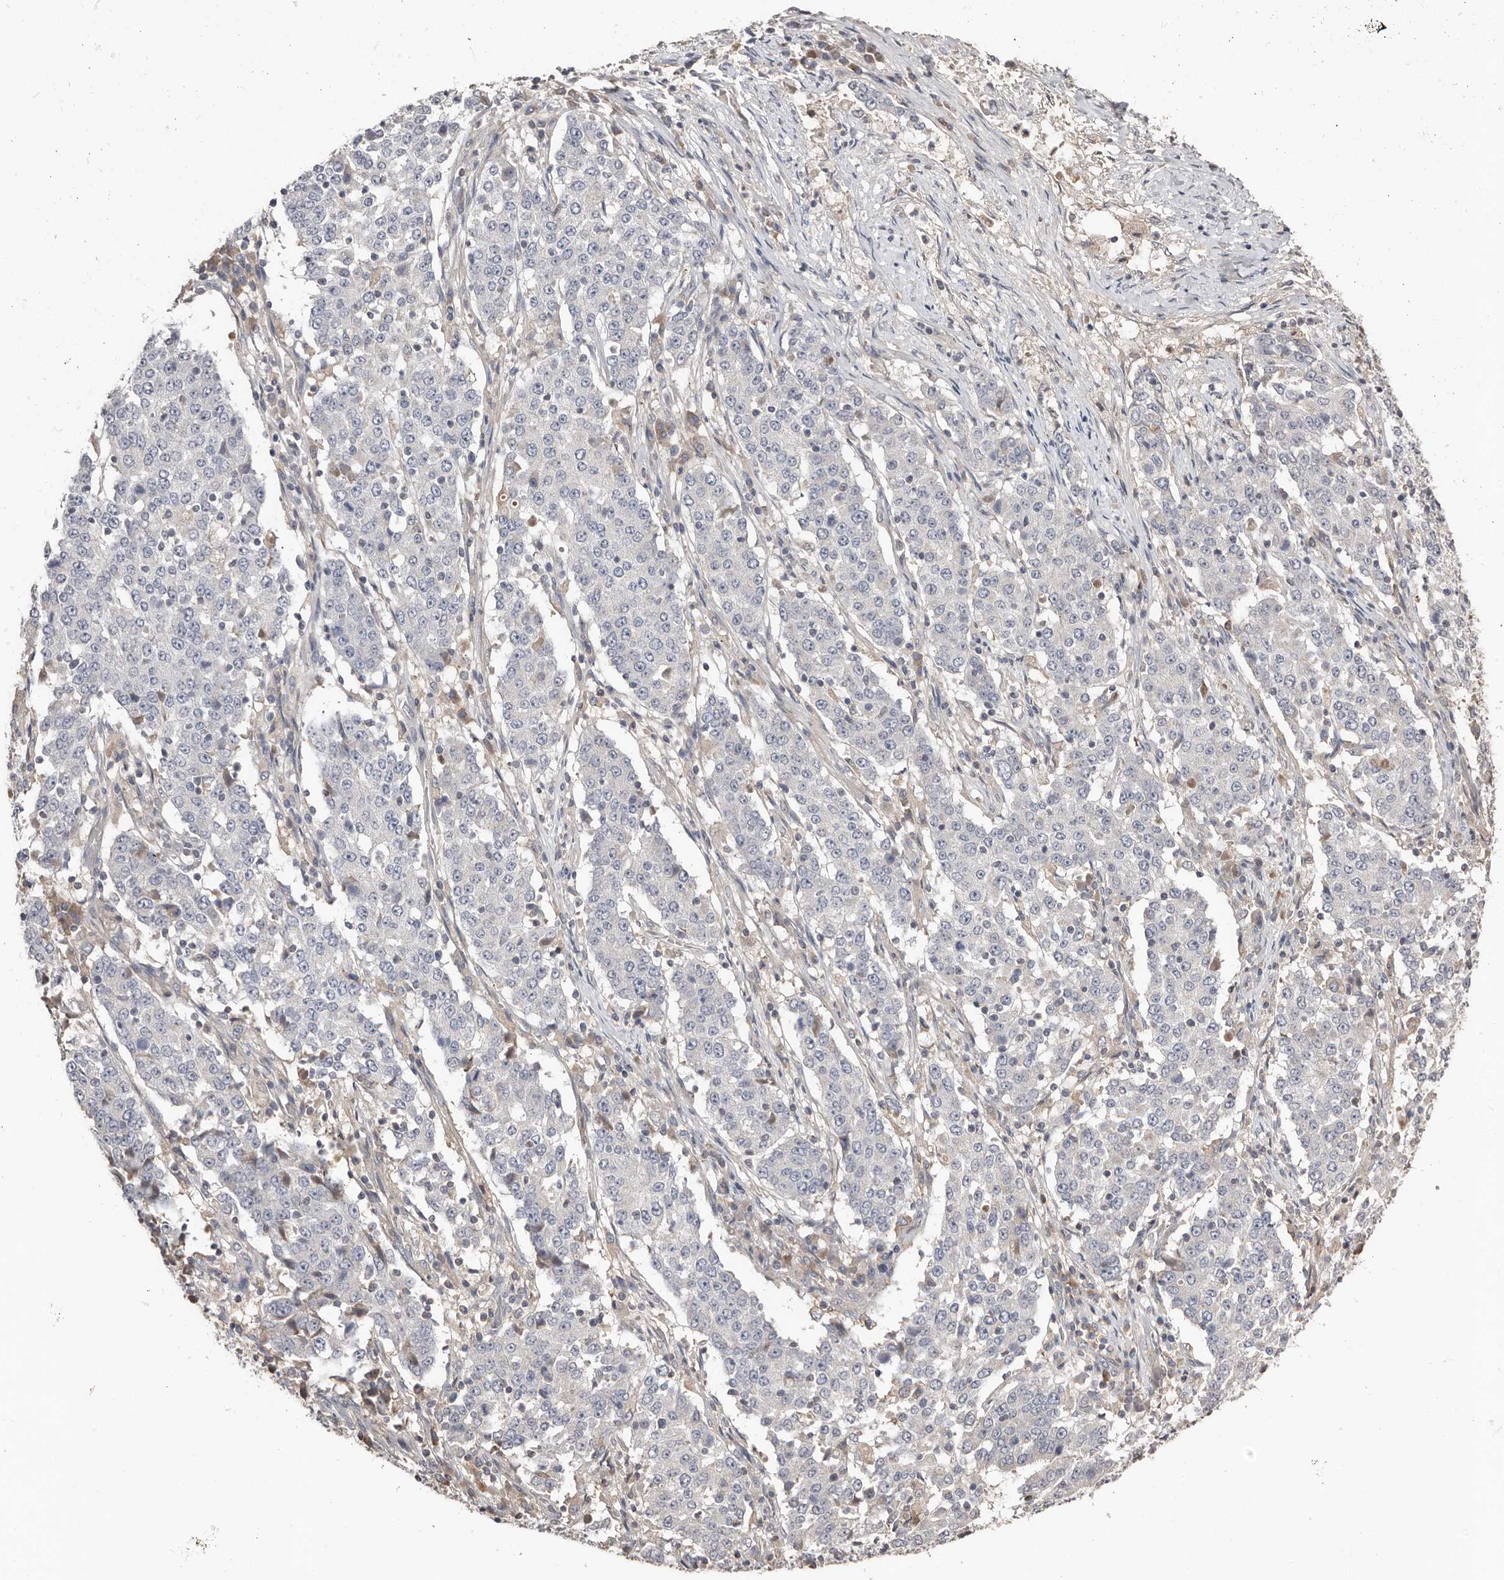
{"staining": {"intensity": "negative", "quantity": "none", "location": "none"}, "tissue": "stomach cancer", "cell_type": "Tumor cells", "image_type": "cancer", "snomed": [{"axis": "morphology", "description": "Adenocarcinoma, NOS"}, {"axis": "topography", "description": "Stomach"}], "caption": "Adenocarcinoma (stomach) was stained to show a protein in brown. There is no significant expression in tumor cells. (Stains: DAB IHC with hematoxylin counter stain, Microscopy: brightfield microscopy at high magnification).", "gene": "SLC39A2", "patient": {"sex": "male", "age": 59}}